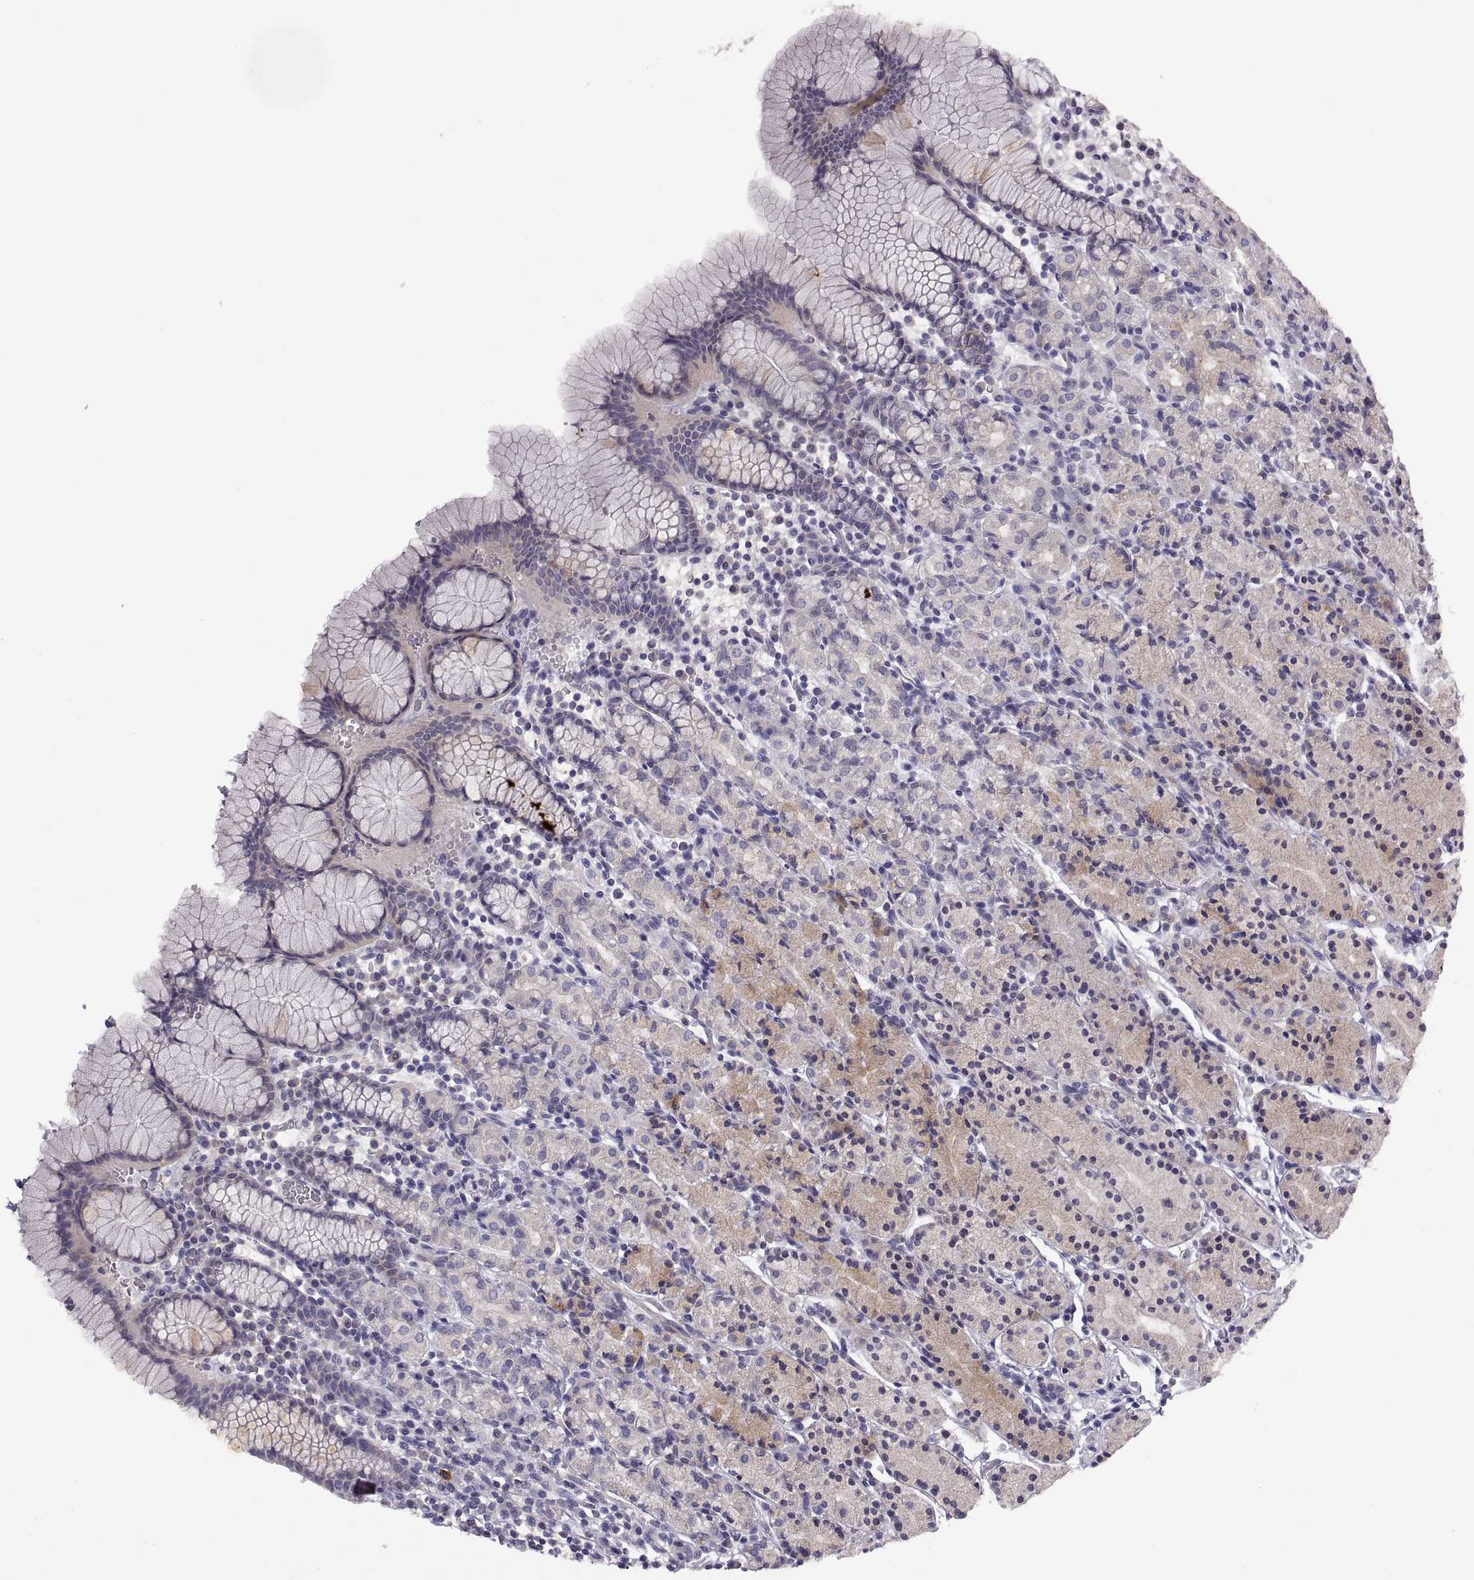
{"staining": {"intensity": "weak", "quantity": "<25%", "location": "cytoplasmic/membranous"}, "tissue": "stomach", "cell_type": "Glandular cells", "image_type": "normal", "snomed": [{"axis": "morphology", "description": "Normal tissue, NOS"}, {"axis": "topography", "description": "Stomach, upper"}, {"axis": "topography", "description": "Stomach"}], "caption": "Protein analysis of unremarkable stomach demonstrates no significant expression in glandular cells.", "gene": "WFDC8", "patient": {"sex": "male", "age": 62}}